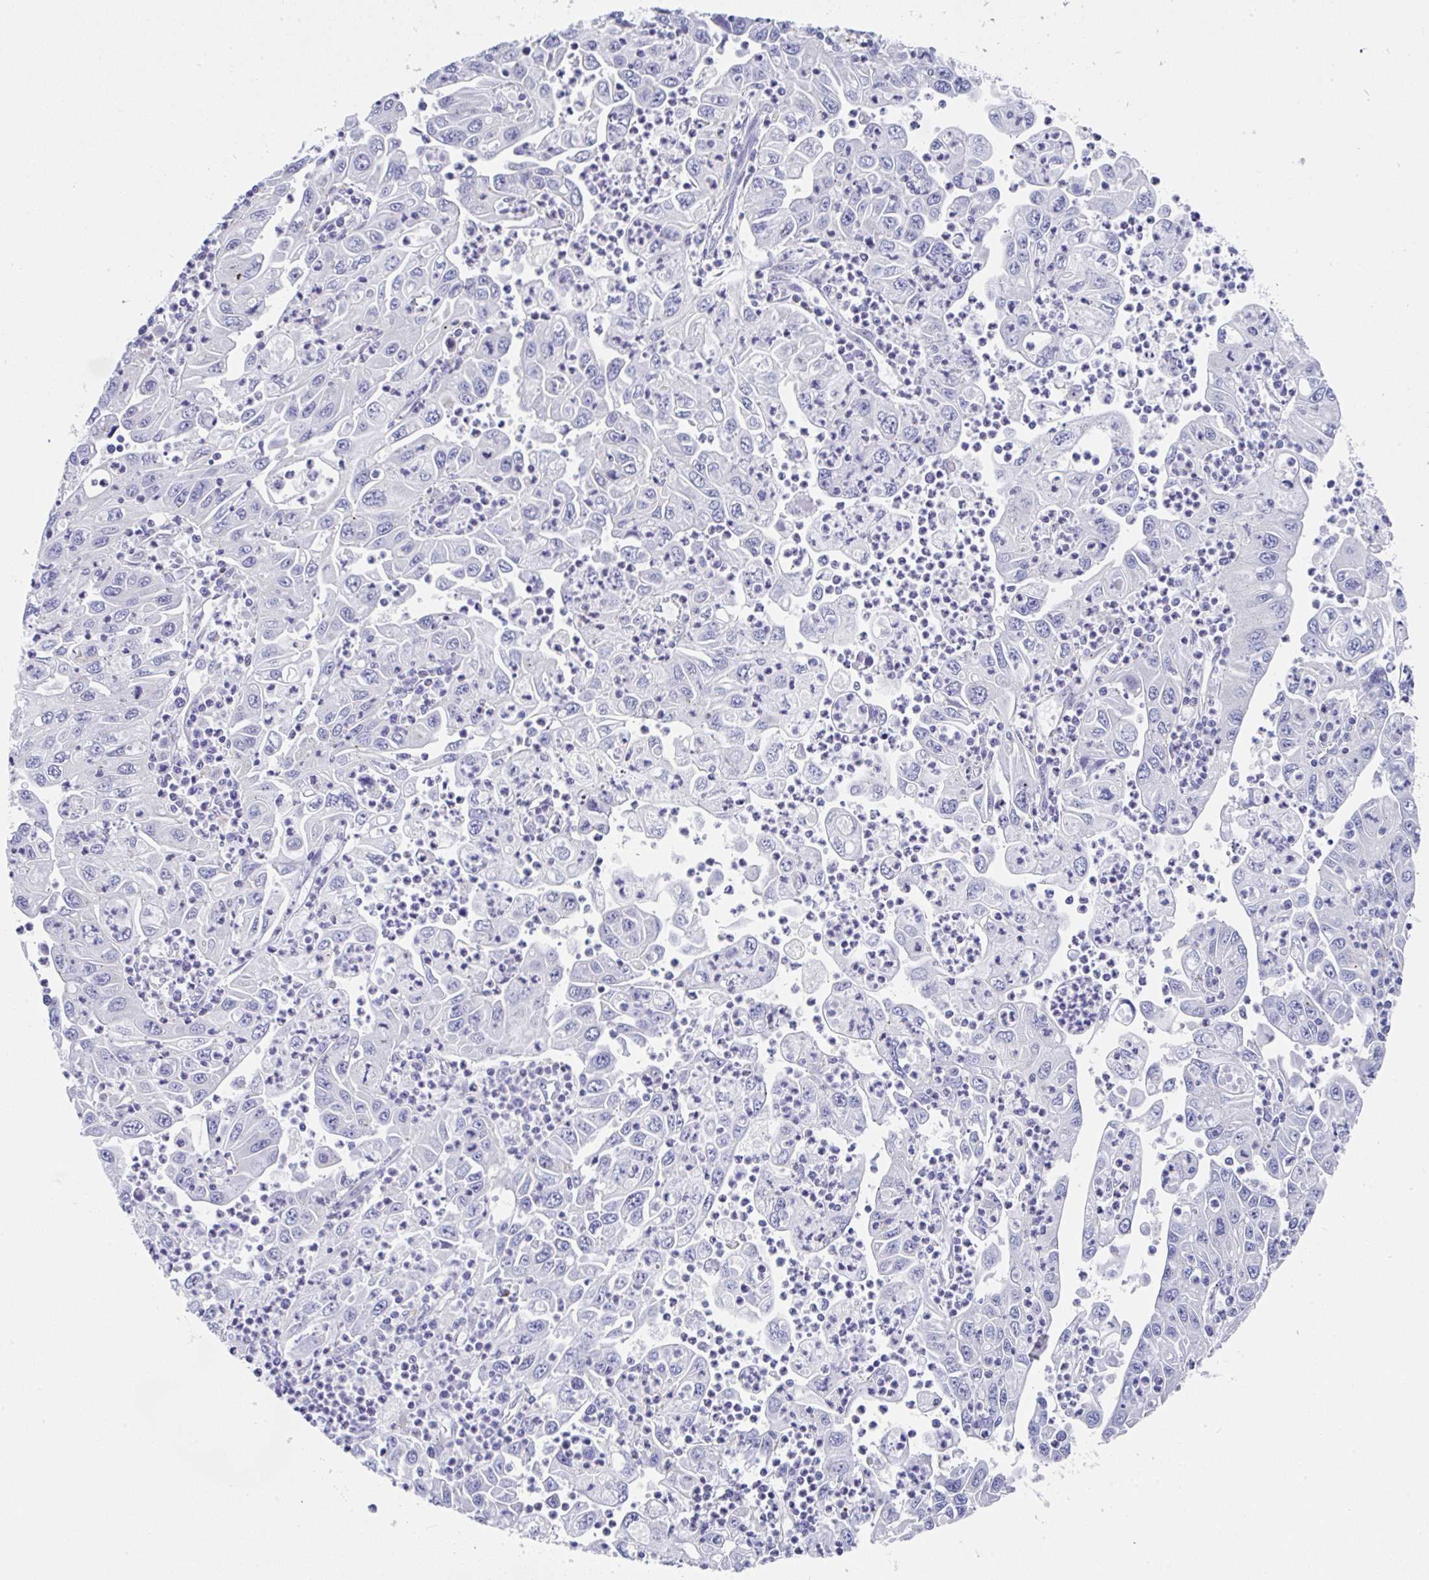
{"staining": {"intensity": "negative", "quantity": "none", "location": "none"}, "tissue": "endometrial cancer", "cell_type": "Tumor cells", "image_type": "cancer", "snomed": [{"axis": "morphology", "description": "Adenocarcinoma, NOS"}, {"axis": "topography", "description": "Uterus"}], "caption": "High power microscopy photomicrograph of an immunohistochemistry histopathology image of endometrial cancer, revealing no significant positivity in tumor cells. Nuclei are stained in blue.", "gene": "TNFRSF8", "patient": {"sex": "female", "age": 62}}